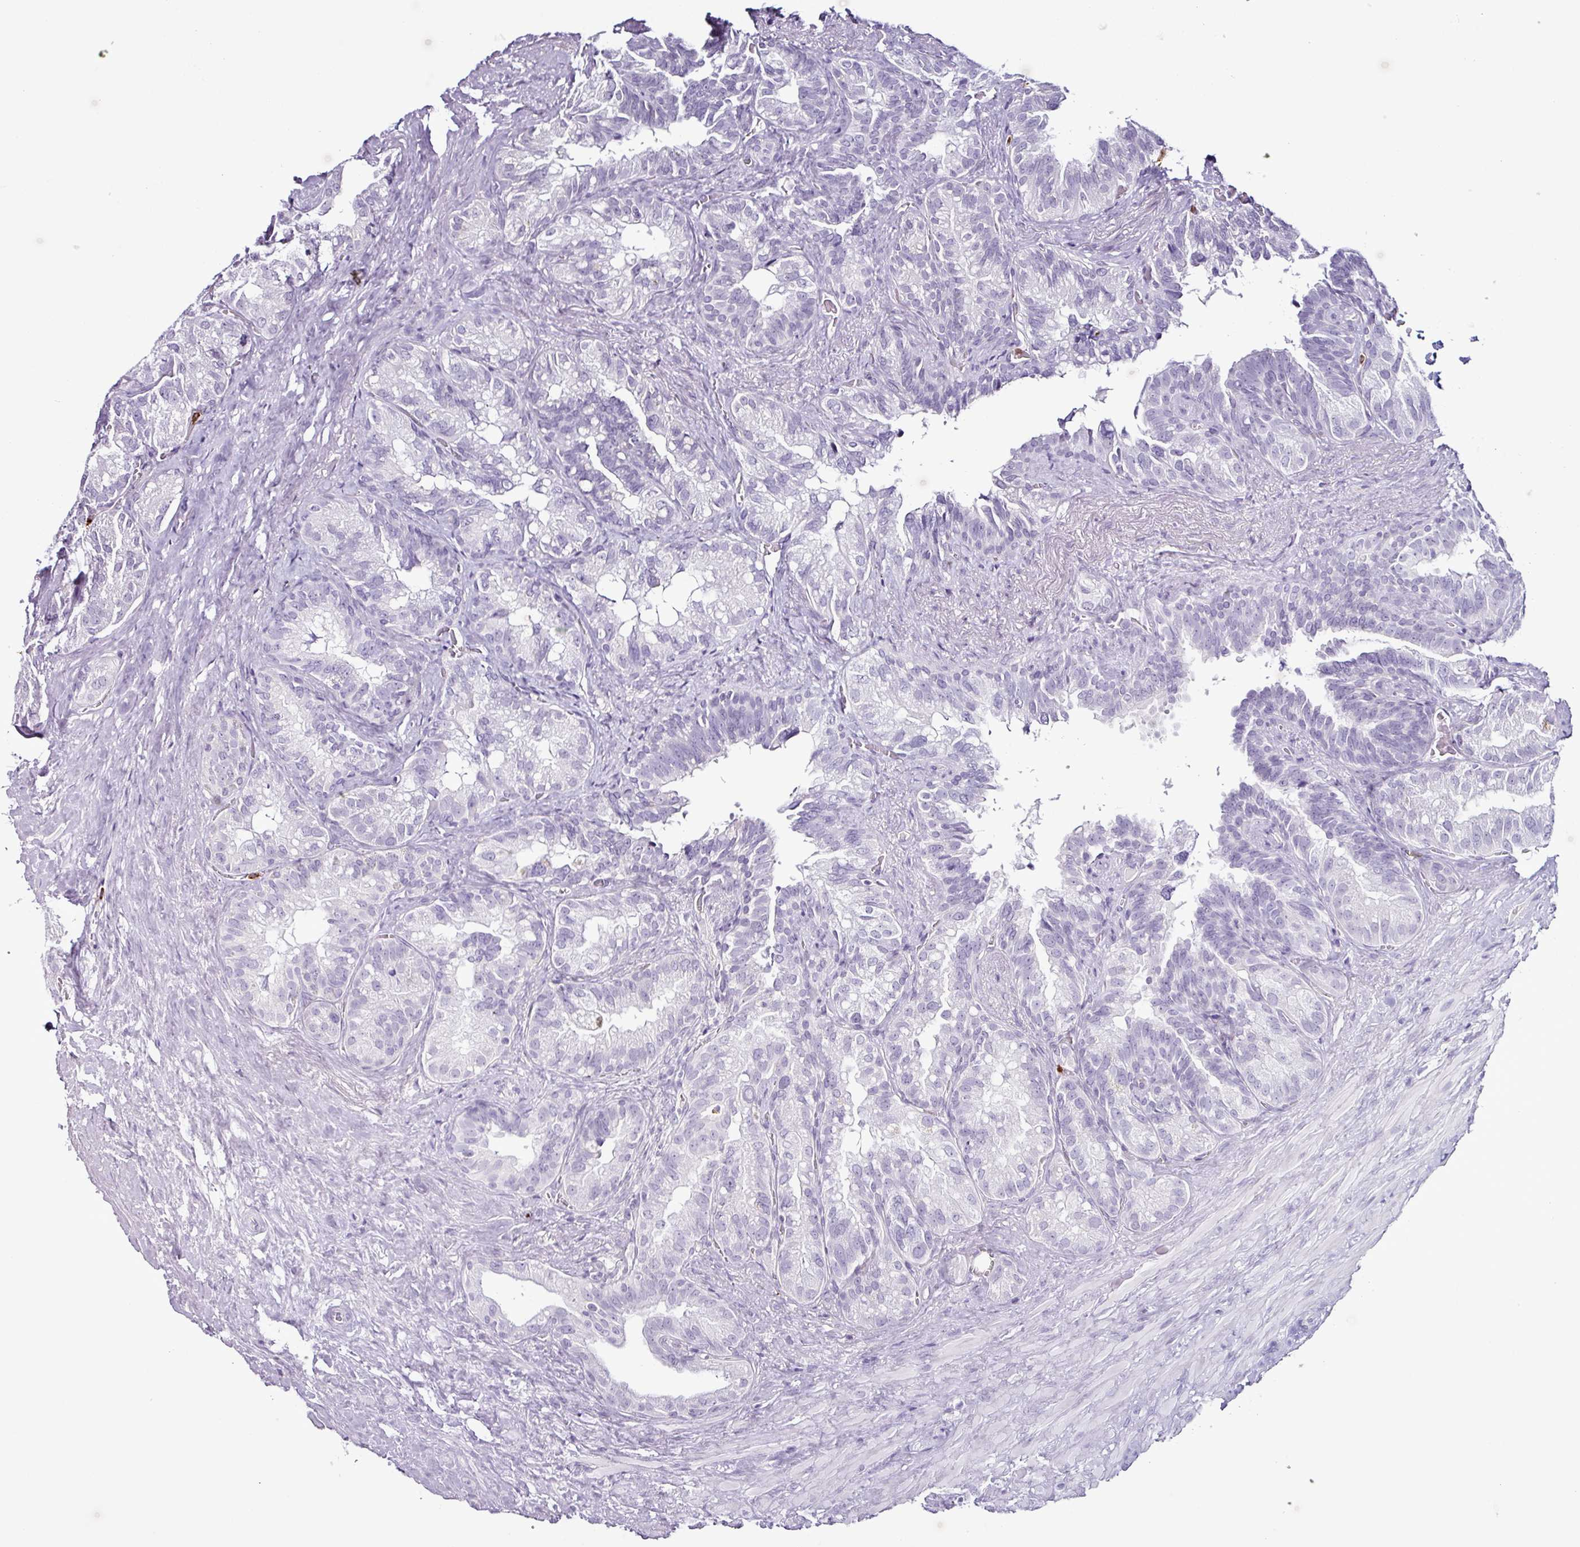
{"staining": {"intensity": "negative", "quantity": "none", "location": "none"}, "tissue": "seminal vesicle", "cell_type": "Glandular cells", "image_type": "normal", "snomed": [{"axis": "morphology", "description": "Normal tissue, NOS"}, {"axis": "topography", "description": "Seminal veicle"}], "caption": "Immunohistochemical staining of benign seminal vesicle displays no significant expression in glandular cells.", "gene": "TMEM178A", "patient": {"sex": "male", "age": 60}}